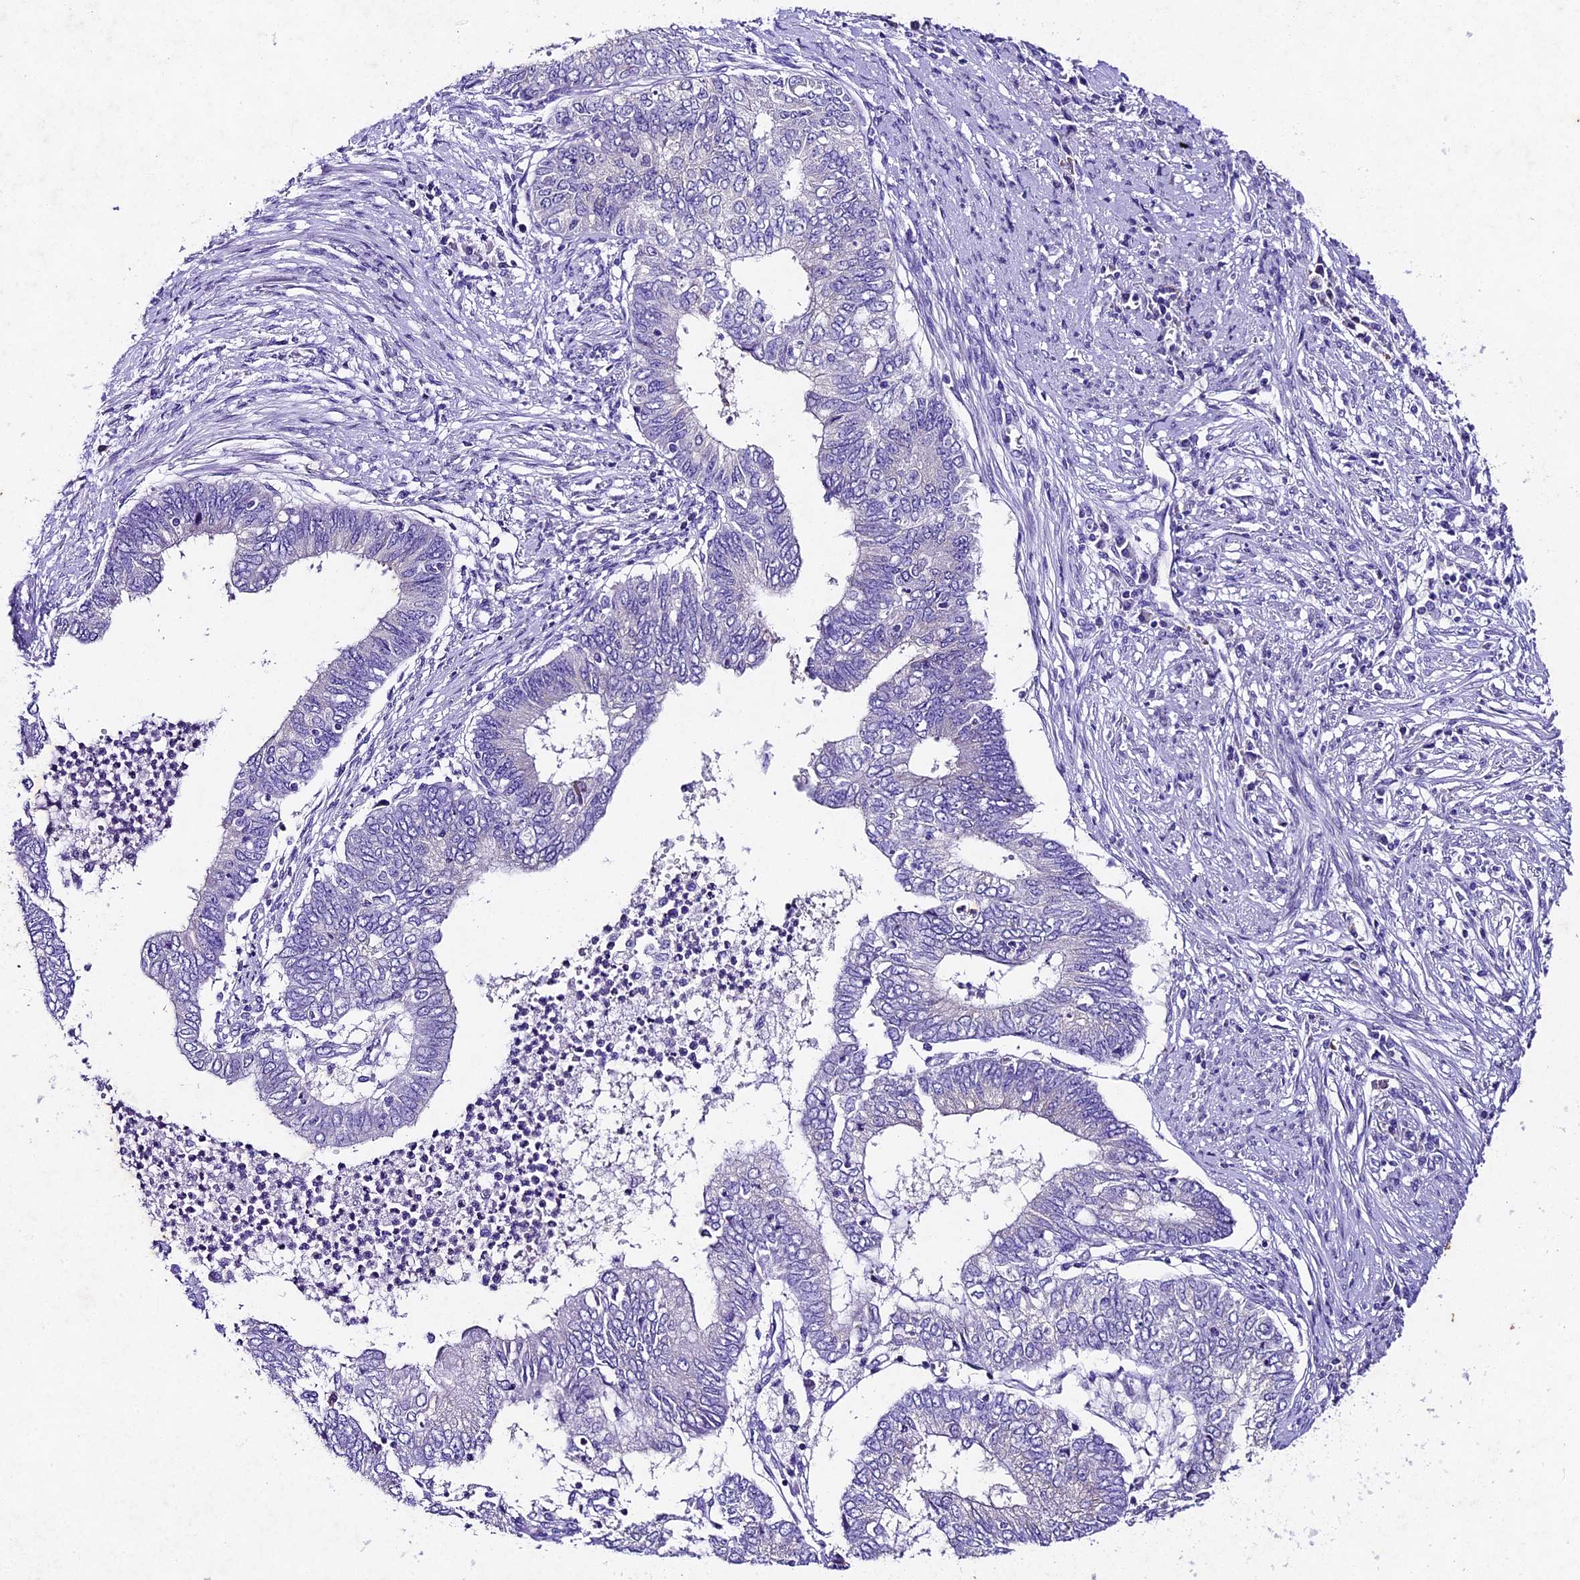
{"staining": {"intensity": "negative", "quantity": "none", "location": "none"}, "tissue": "endometrial cancer", "cell_type": "Tumor cells", "image_type": "cancer", "snomed": [{"axis": "morphology", "description": "Adenocarcinoma, NOS"}, {"axis": "topography", "description": "Endometrium"}], "caption": "Human adenocarcinoma (endometrial) stained for a protein using immunohistochemistry shows no expression in tumor cells.", "gene": "IFT140", "patient": {"sex": "female", "age": 68}}